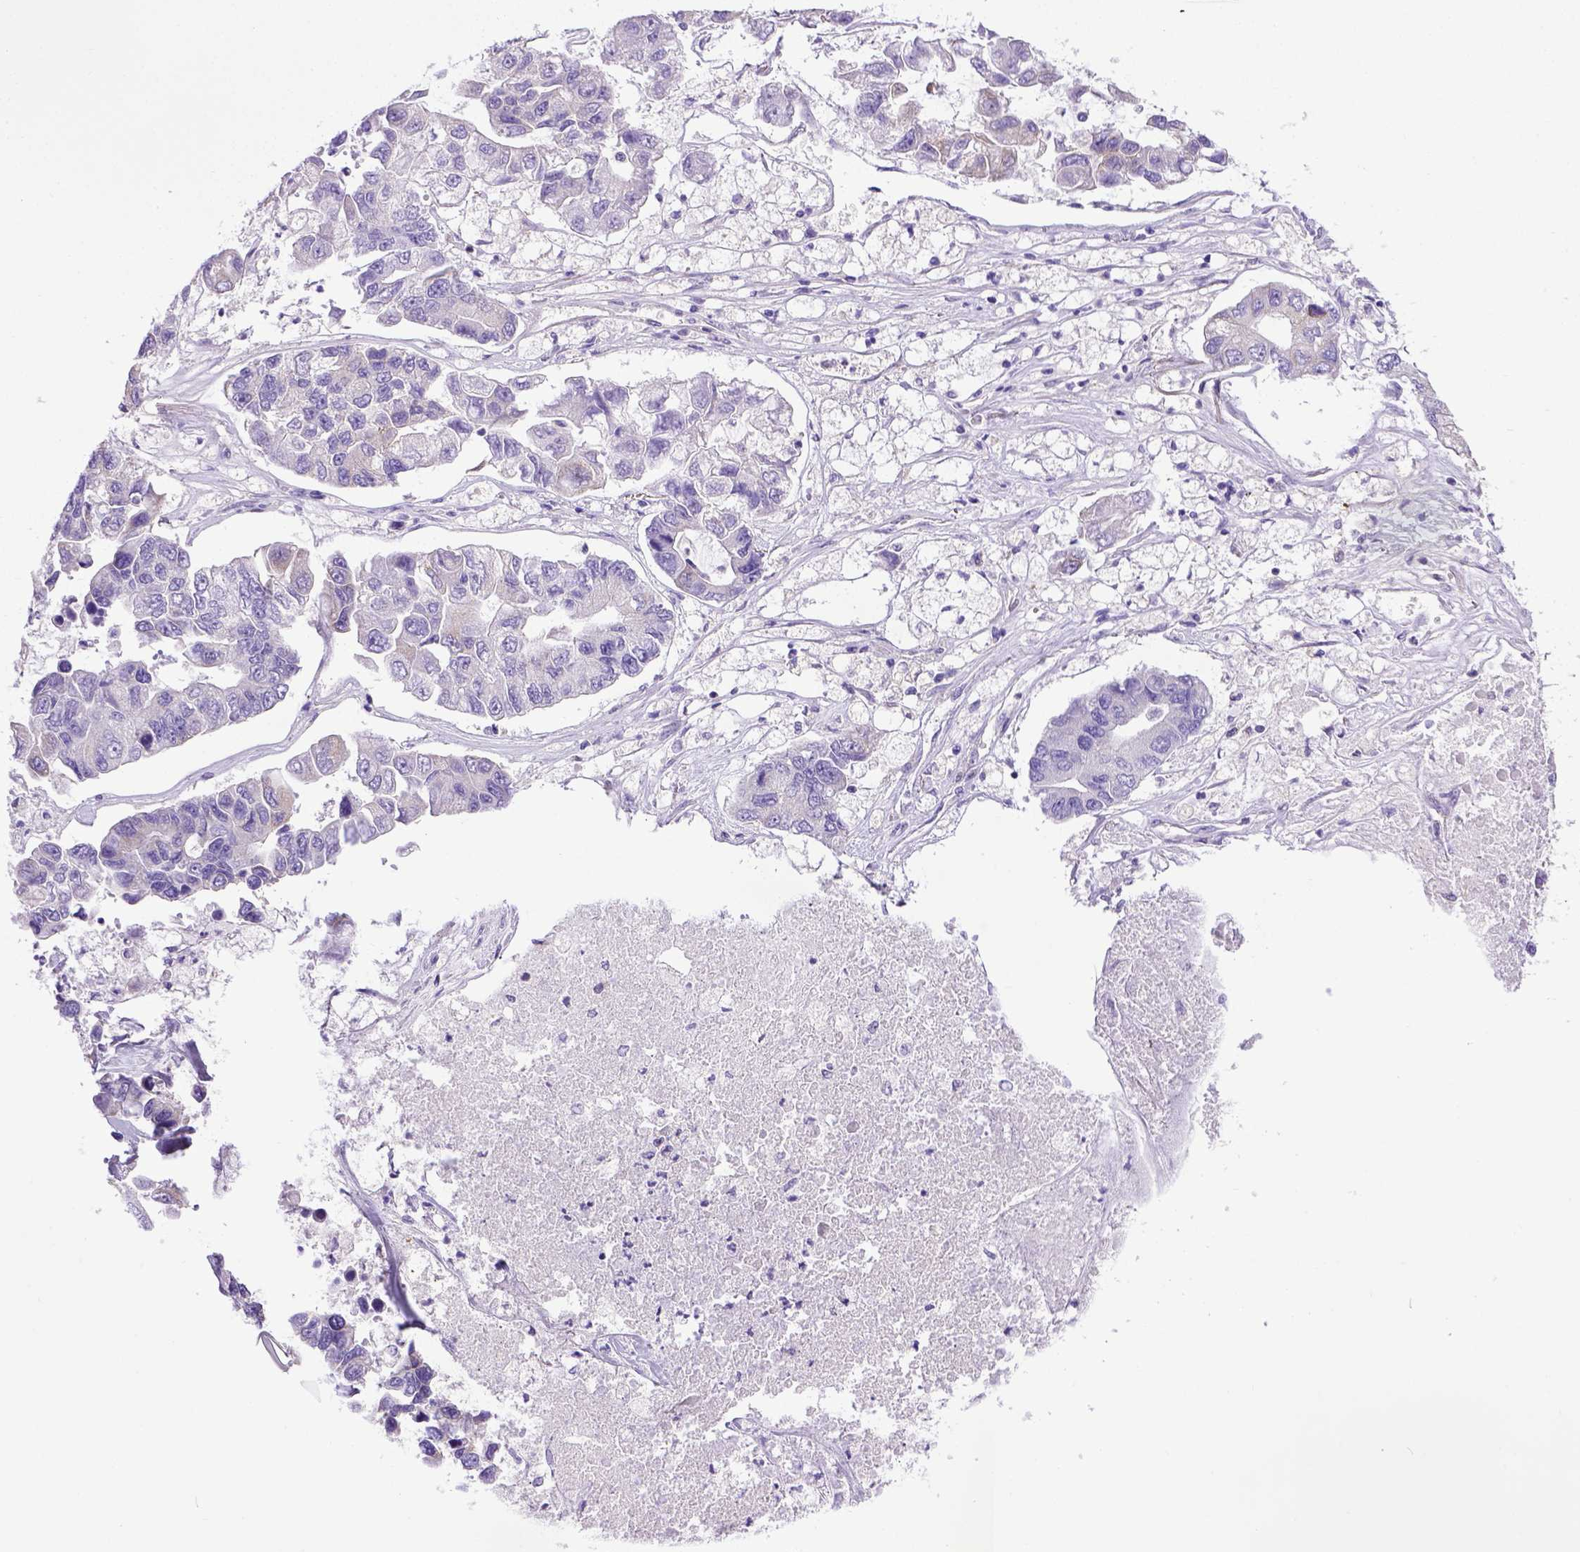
{"staining": {"intensity": "negative", "quantity": "none", "location": "none"}, "tissue": "lung cancer", "cell_type": "Tumor cells", "image_type": "cancer", "snomed": [{"axis": "morphology", "description": "Adenocarcinoma, NOS"}, {"axis": "topography", "description": "Bronchus"}, {"axis": "topography", "description": "Lung"}], "caption": "Immunohistochemical staining of human lung cancer (adenocarcinoma) demonstrates no significant positivity in tumor cells. (Immunohistochemistry (ihc), brightfield microscopy, high magnification).", "gene": "SPEF1", "patient": {"sex": "female", "age": 51}}